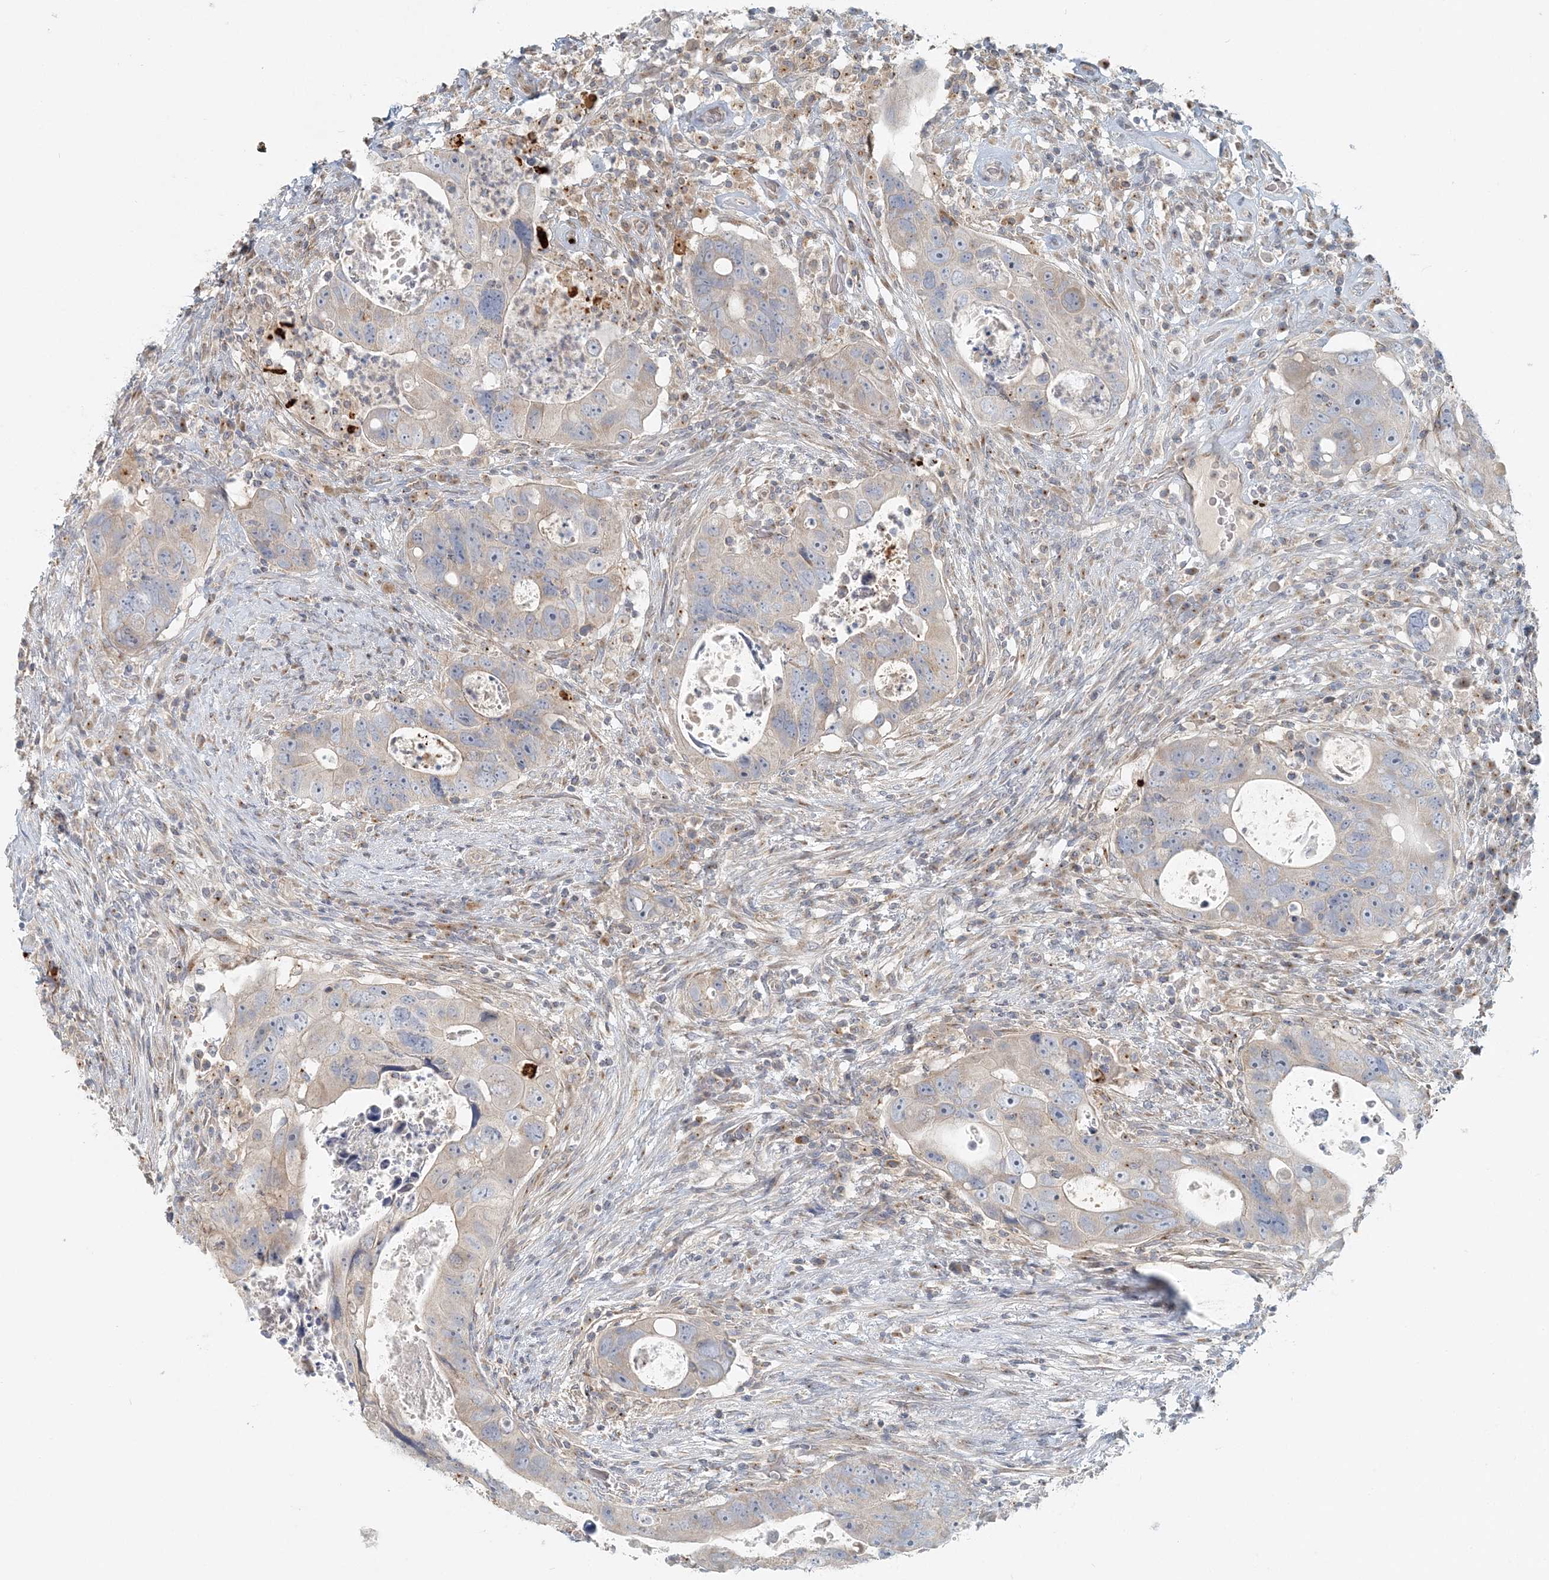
{"staining": {"intensity": "negative", "quantity": "none", "location": "none"}, "tissue": "colorectal cancer", "cell_type": "Tumor cells", "image_type": "cancer", "snomed": [{"axis": "morphology", "description": "Adenocarcinoma, NOS"}, {"axis": "topography", "description": "Rectum"}], "caption": "Immunohistochemistry of human colorectal cancer exhibits no positivity in tumor cells.", "gene": "NAA11", "patient": {"sex": "male", "age": 59}}